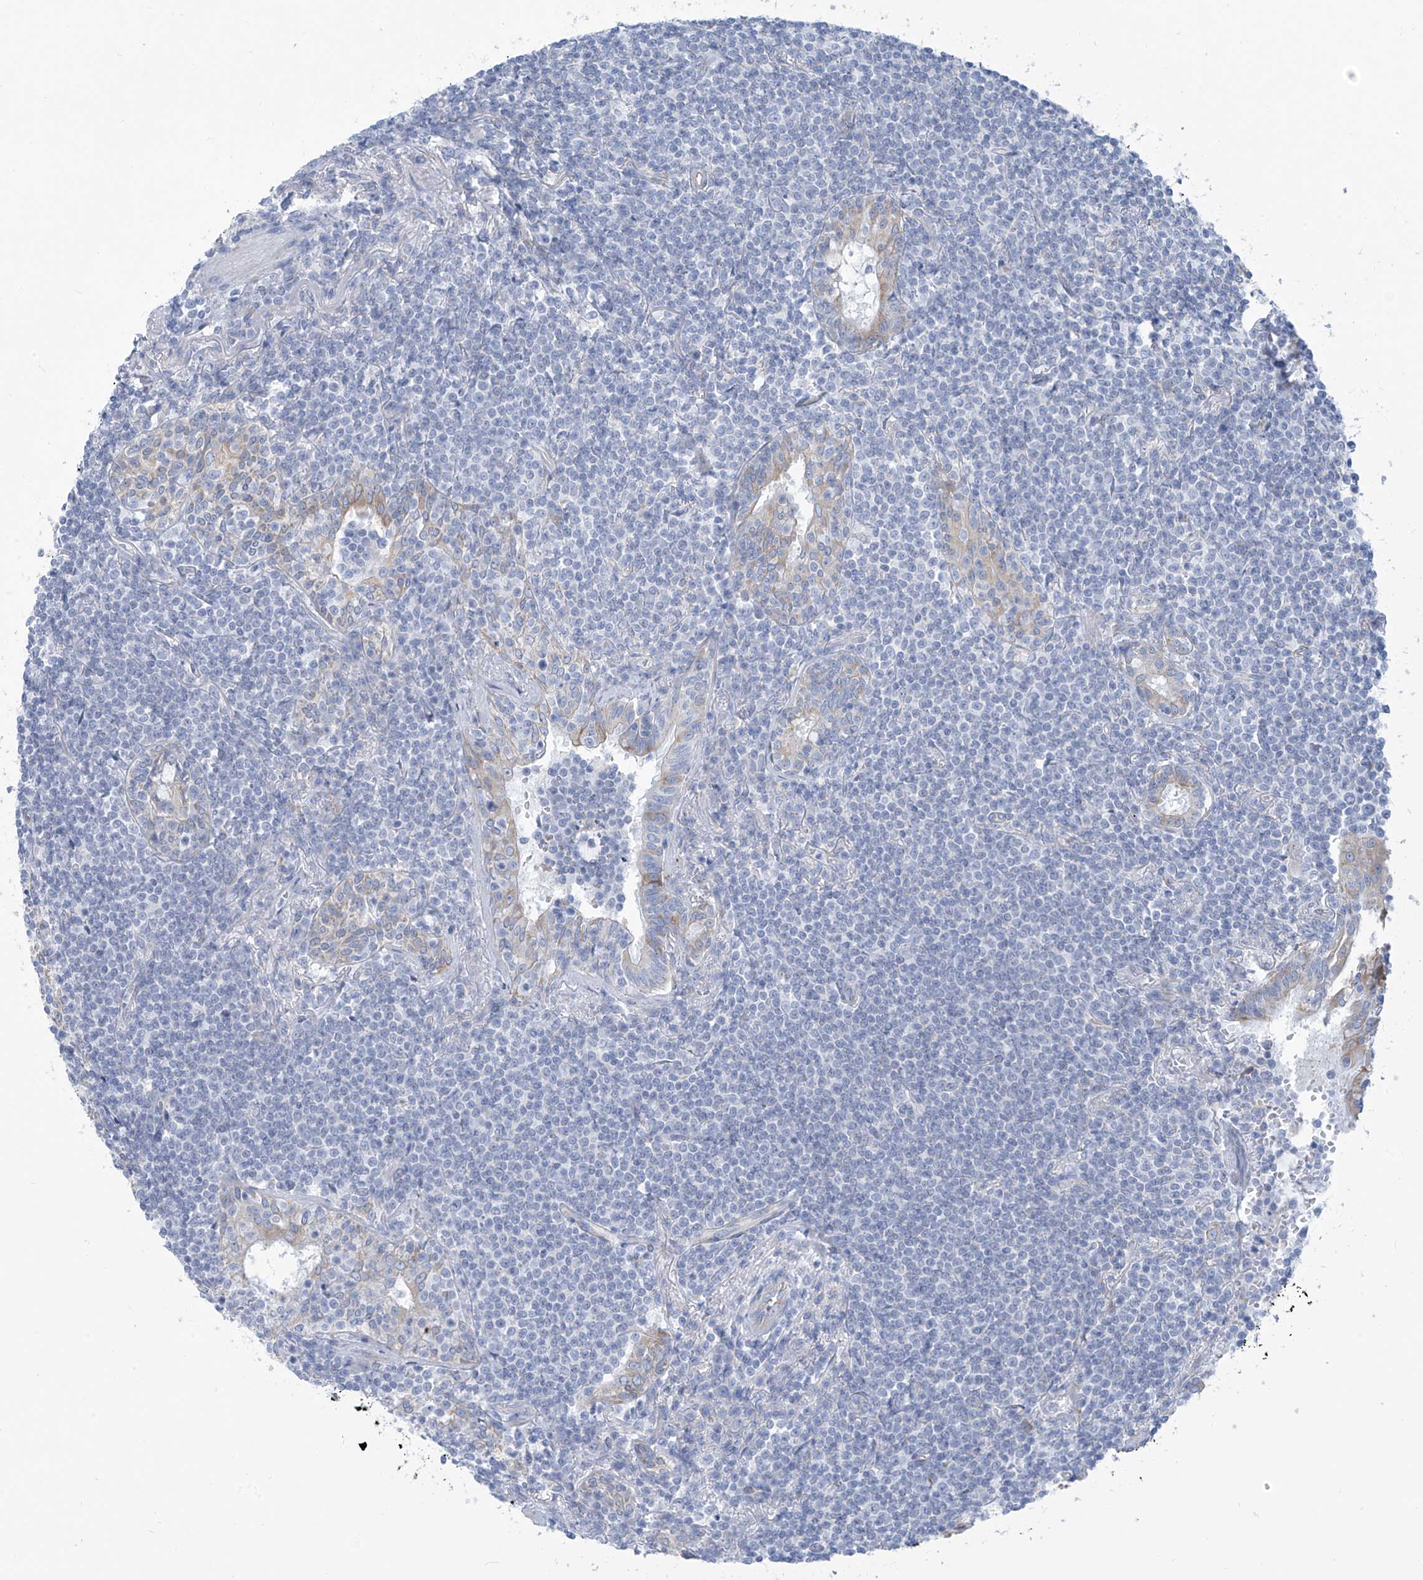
{"staining": {"intensity": "negative", "quantity": "none", "location": "none"}, "tissue": "lymphoma", "cell_type": "Tumor cells", "image_type": "cancer", "snomed": [{"axis": "morphology", "description": "Malignant lymphoma, non-Hodgkin's type, Low grade"}, {"axis": "topography", "description": "Lung"}], "caption": "This image is of lymphoma stained with immunohistochemistry to label a protein in brown with the nuclei are counter-stained blue. There is no expression in tumor cells. The staining was performed using DAB (3,3'-diaminobenzidine) to visualize the protein expression in brown, while the nuclei were stained in blue with hematoxylin (Magnification: 20x).", "gene": "RCN2", "patient": {"sex": "female", "age": 71}}